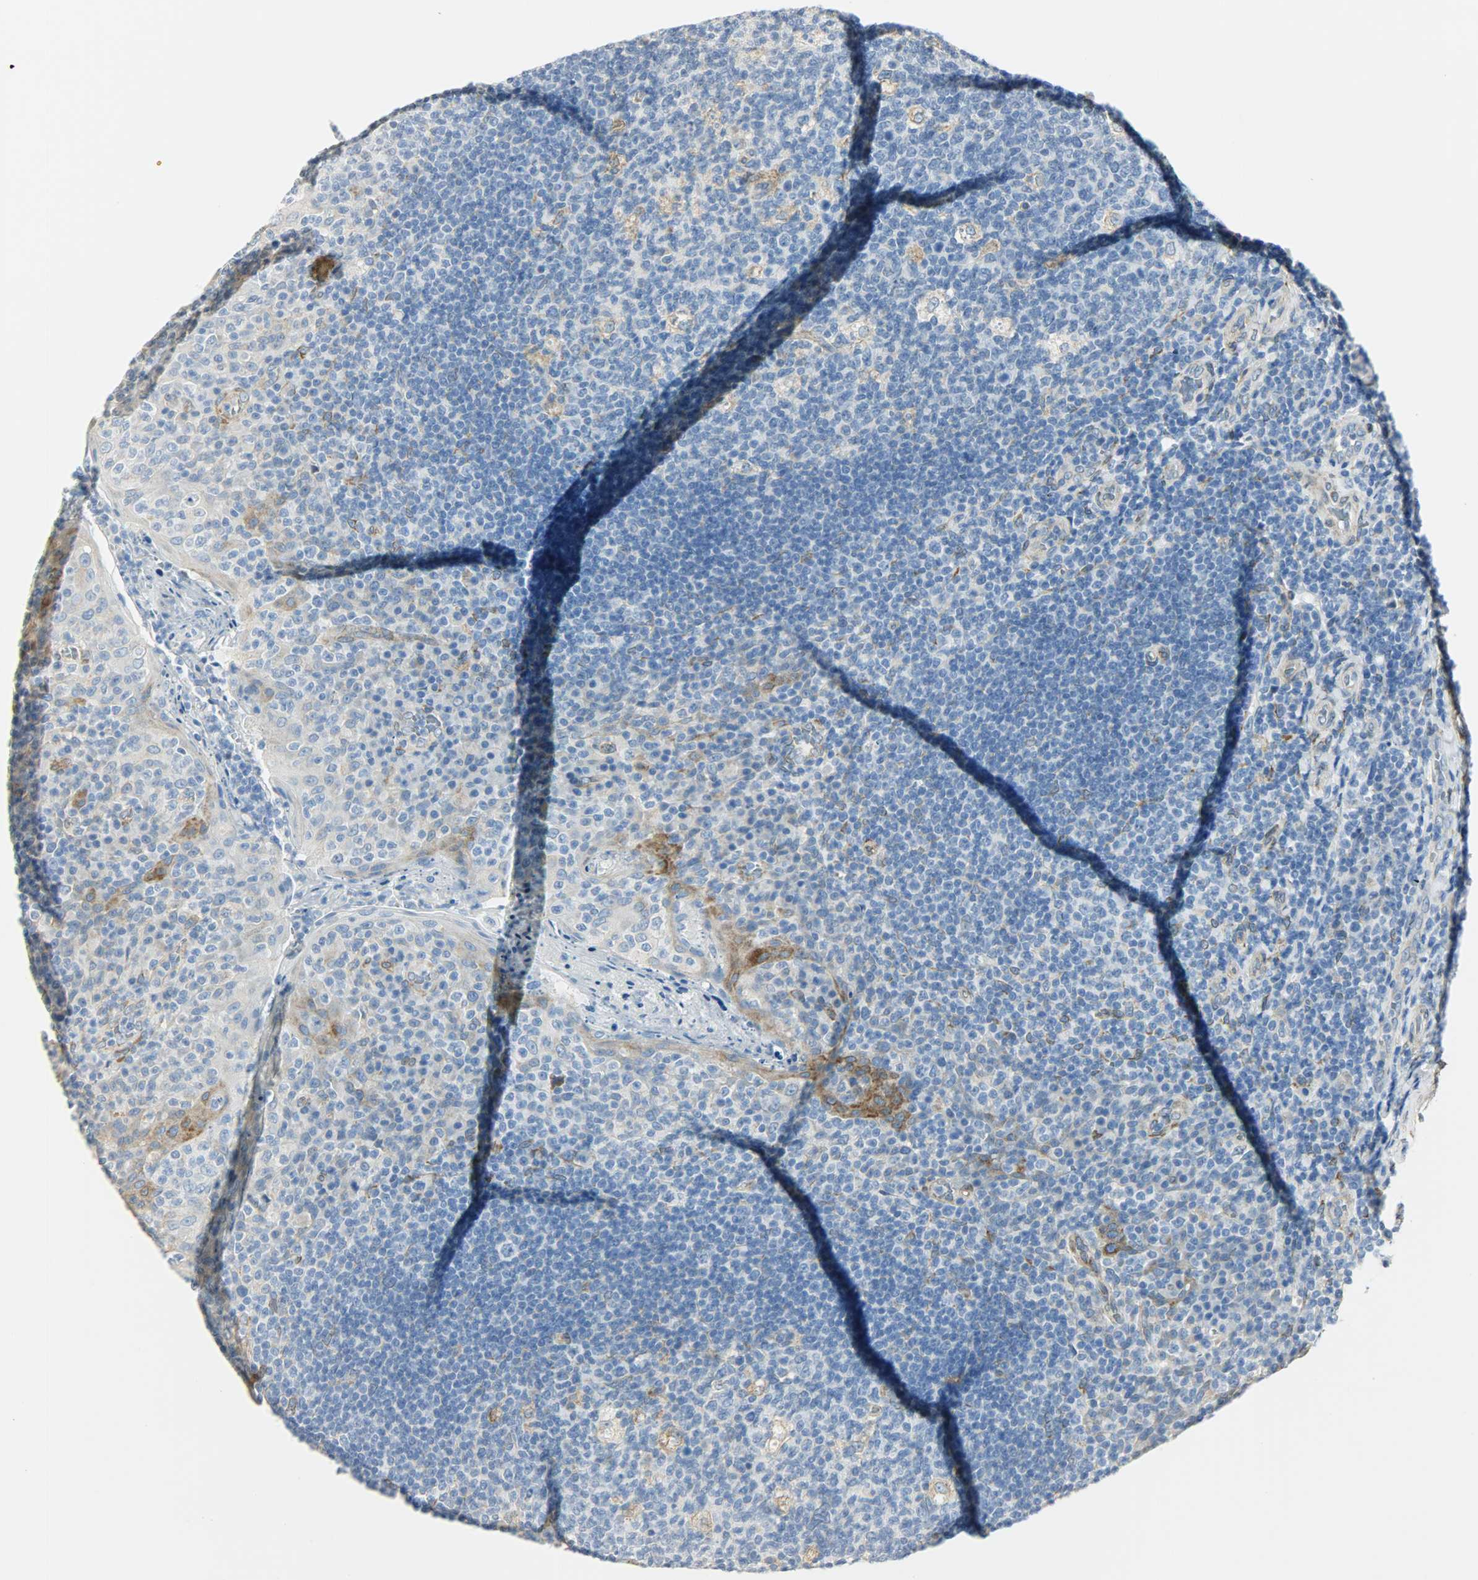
{"staining": {"intensity": "negative", "quantity": "none", "location": "none"}, "tissue": "tonsil", "cell_type": "Germinal center cells", "image_type": "normal", "snomed": [{"axis": "morphology", "description": "Normal tissue, NOS"}, {"axis": "topography", "description": "Tonsil"}], "caption": "Immunohistochemistry (IHC) of unremarkable human tonsil reveals no expression in germinal center cells.", "gene": "PKD2", "patient": {"sex": "male", "age": 17}}